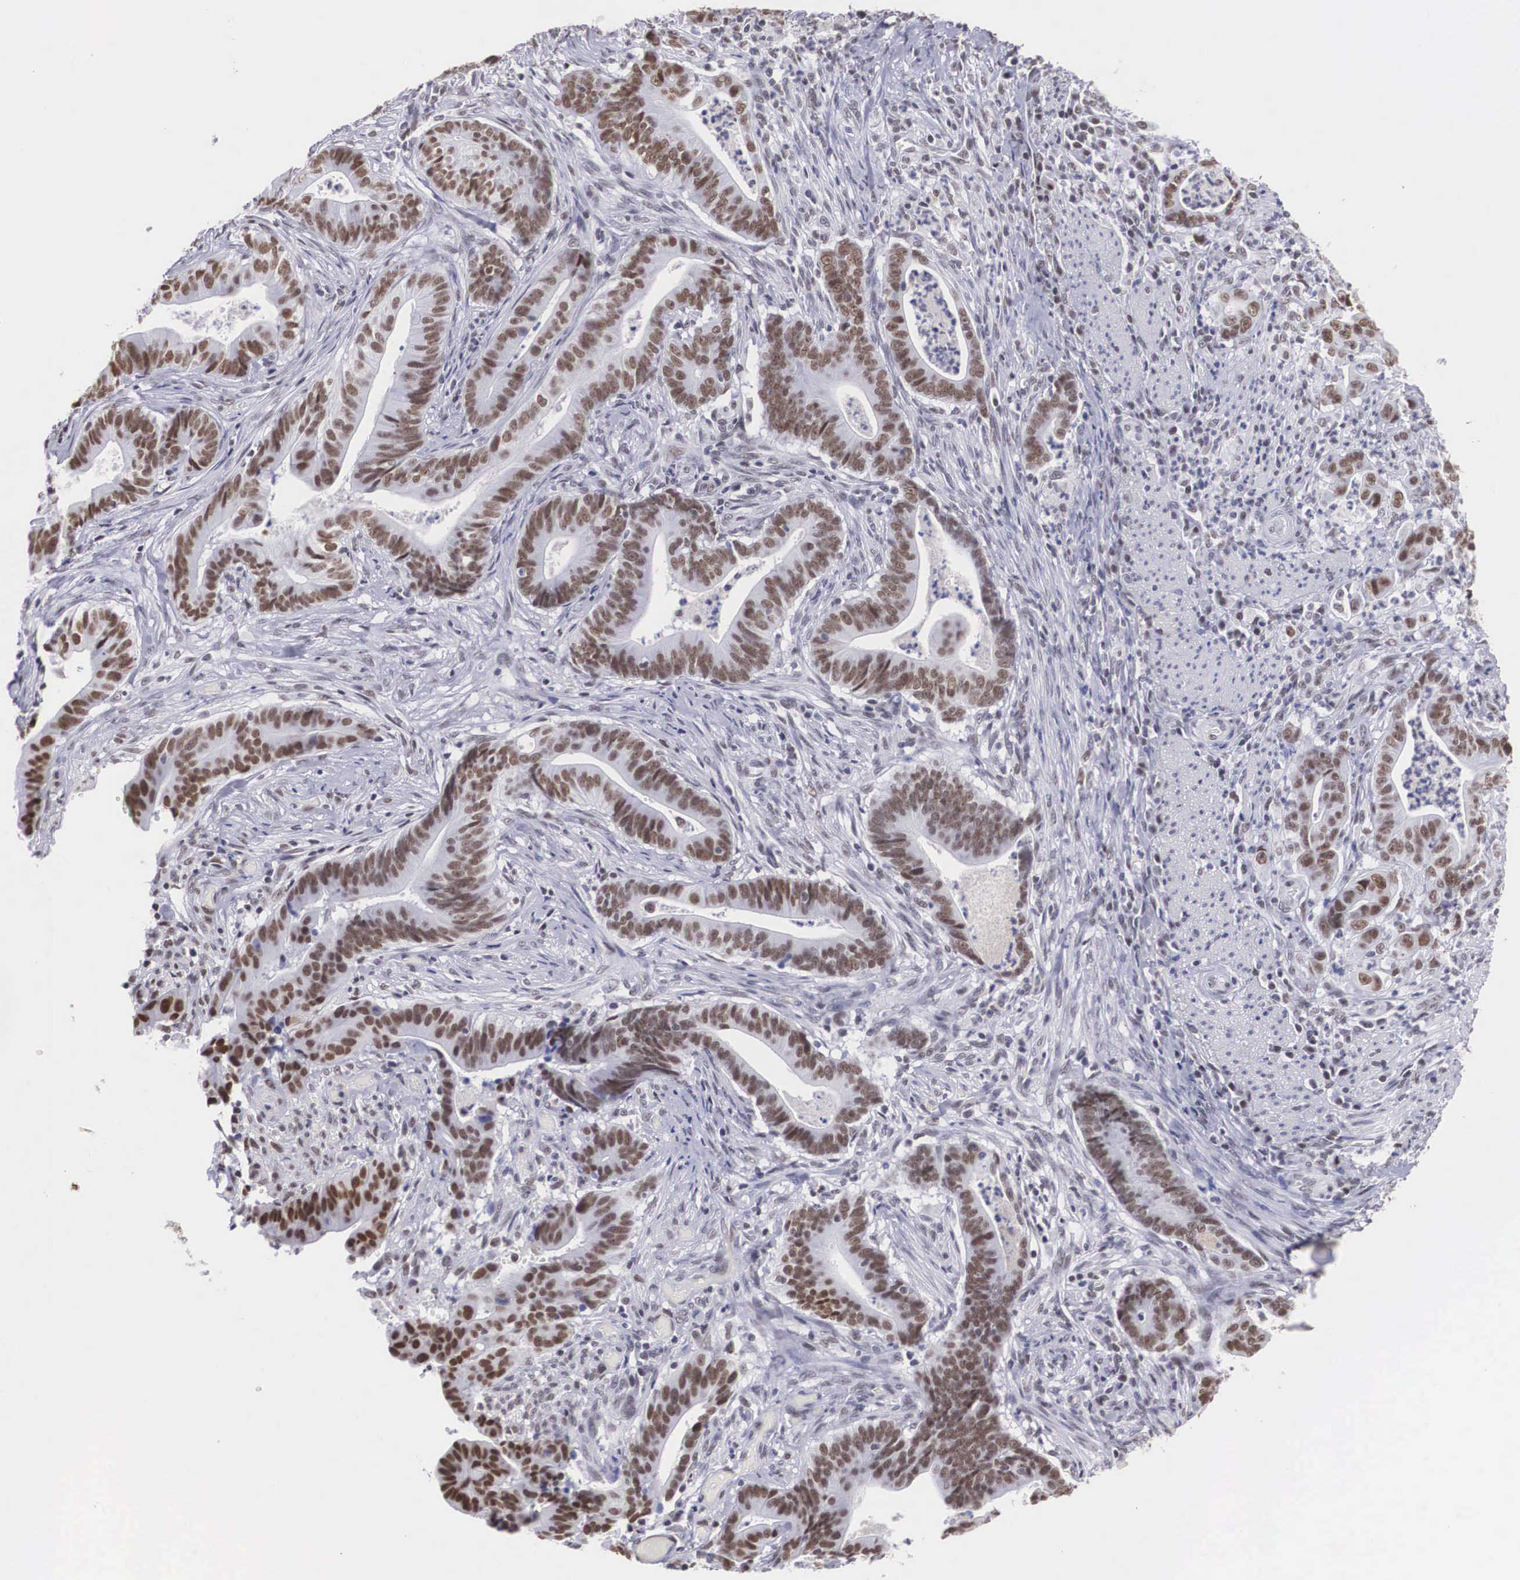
{"staining": {"intensity": "moderate", "quantity": ">75%", "location": "nuclear"}, "tissue": "stomach cancer", "cell_type": "Tumor cells", "image_type": "cancer", "snomed": [{"axis": "morphology", "description": "Adenocarcinoma, NOS"}, {"axis": "topography", "description": "Stomach, lower"}], "caption": "Human stomach cancer (adenocarcinoma) stained with a protein marker reveals moderate staining in tumor cells.", "gene": "CSTF2", "patient": {"sex": "female", "age": 86}}